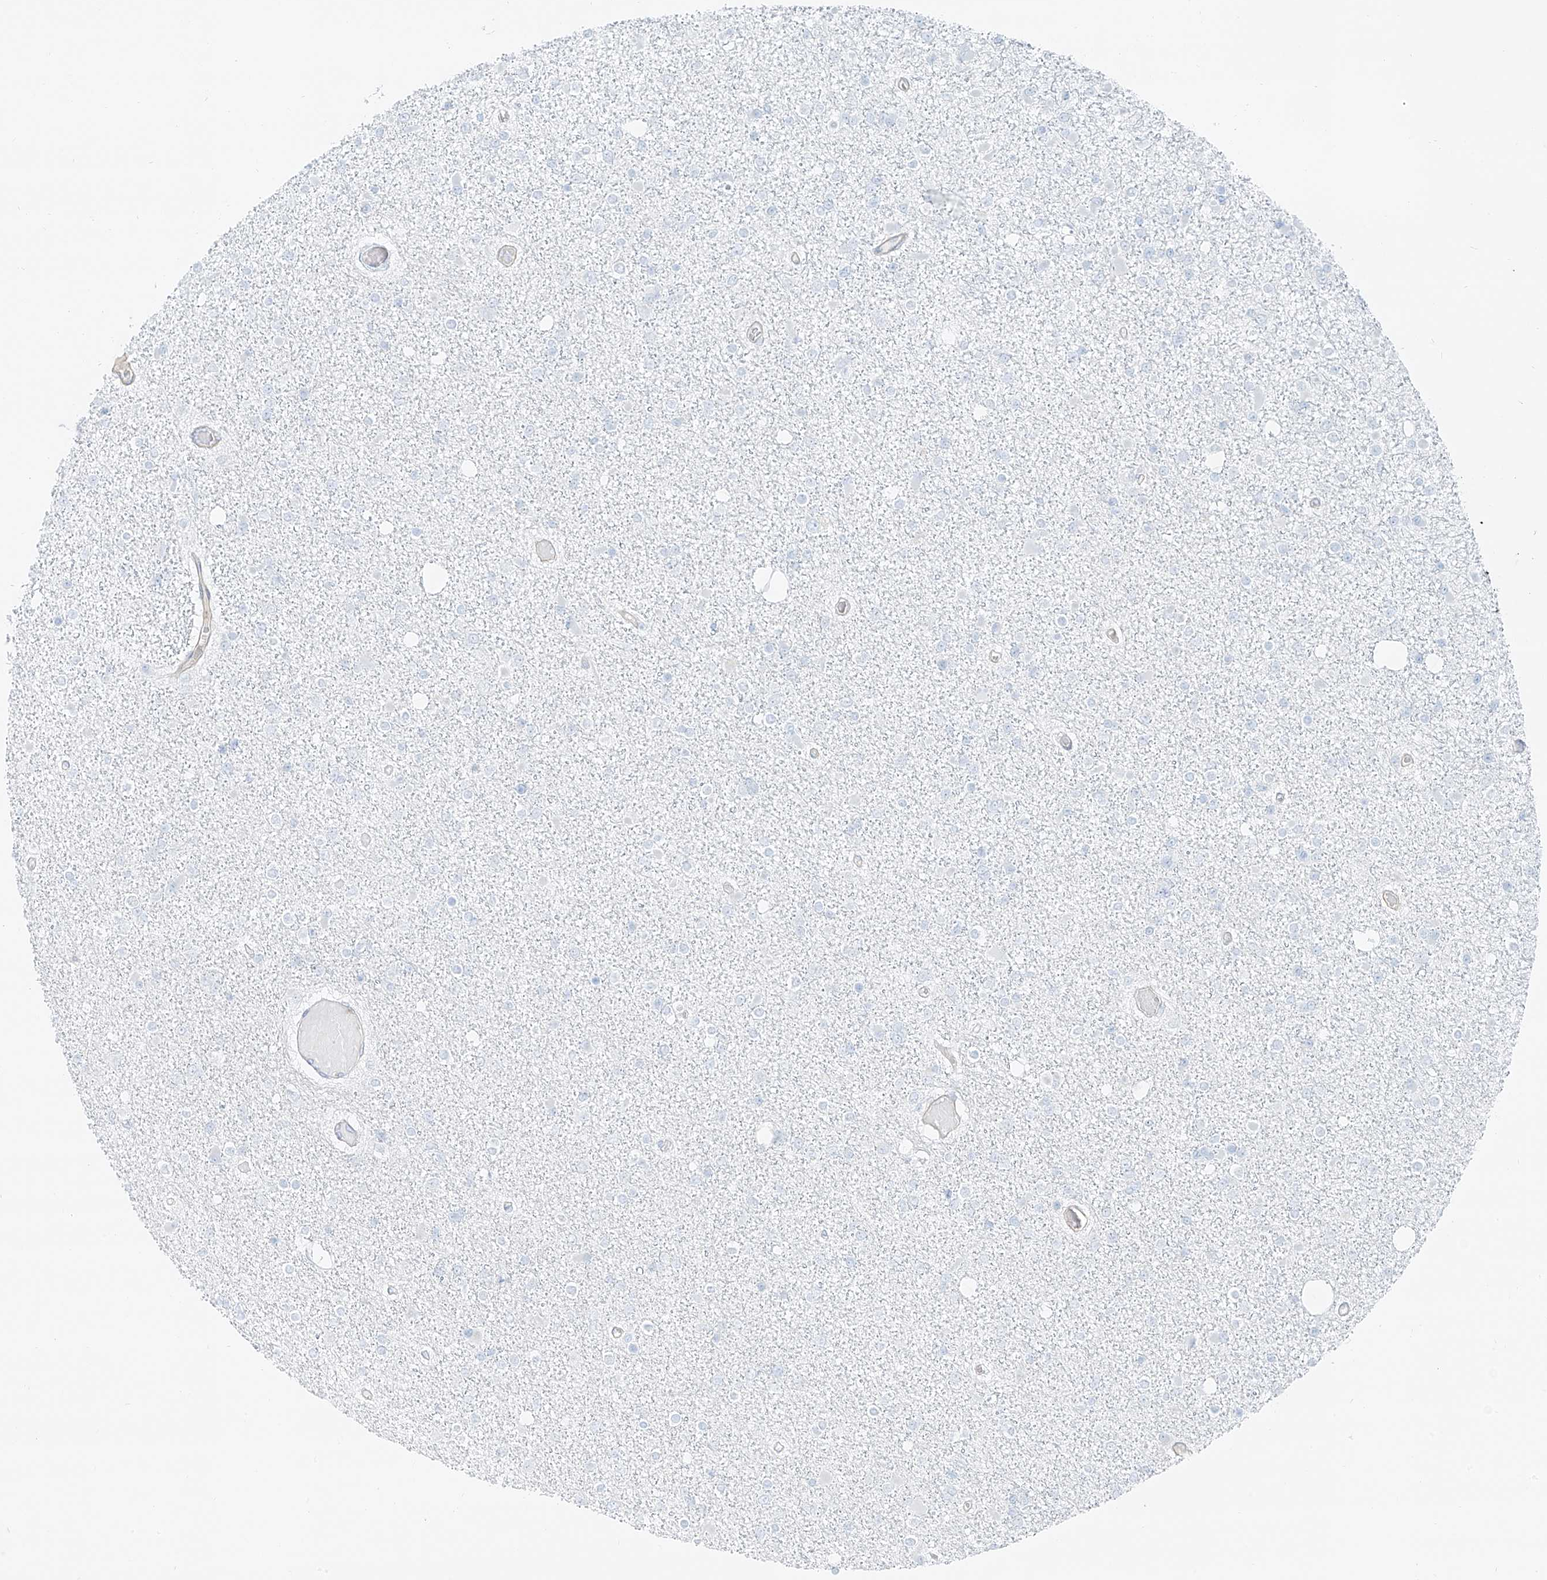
{"staining": {"intensity": "negative", "quantity": "none", "location": "none"}, "tissue": "glioma", "cell_type": "Tumor cells", "image_type": "cancer", "snomed": [{"axis": "morphology", "description": "Glioma, malignant, Low grade"}, {"axis": "topography", "description": "Brain"}], "caption": "High power microscopy histopathology image of an immunohistochemistry histopathology image of glioma, revealing no significant staining in tumor cells.", "gene": "SMCP", "patient": {"sex": "female", "age": 22}}